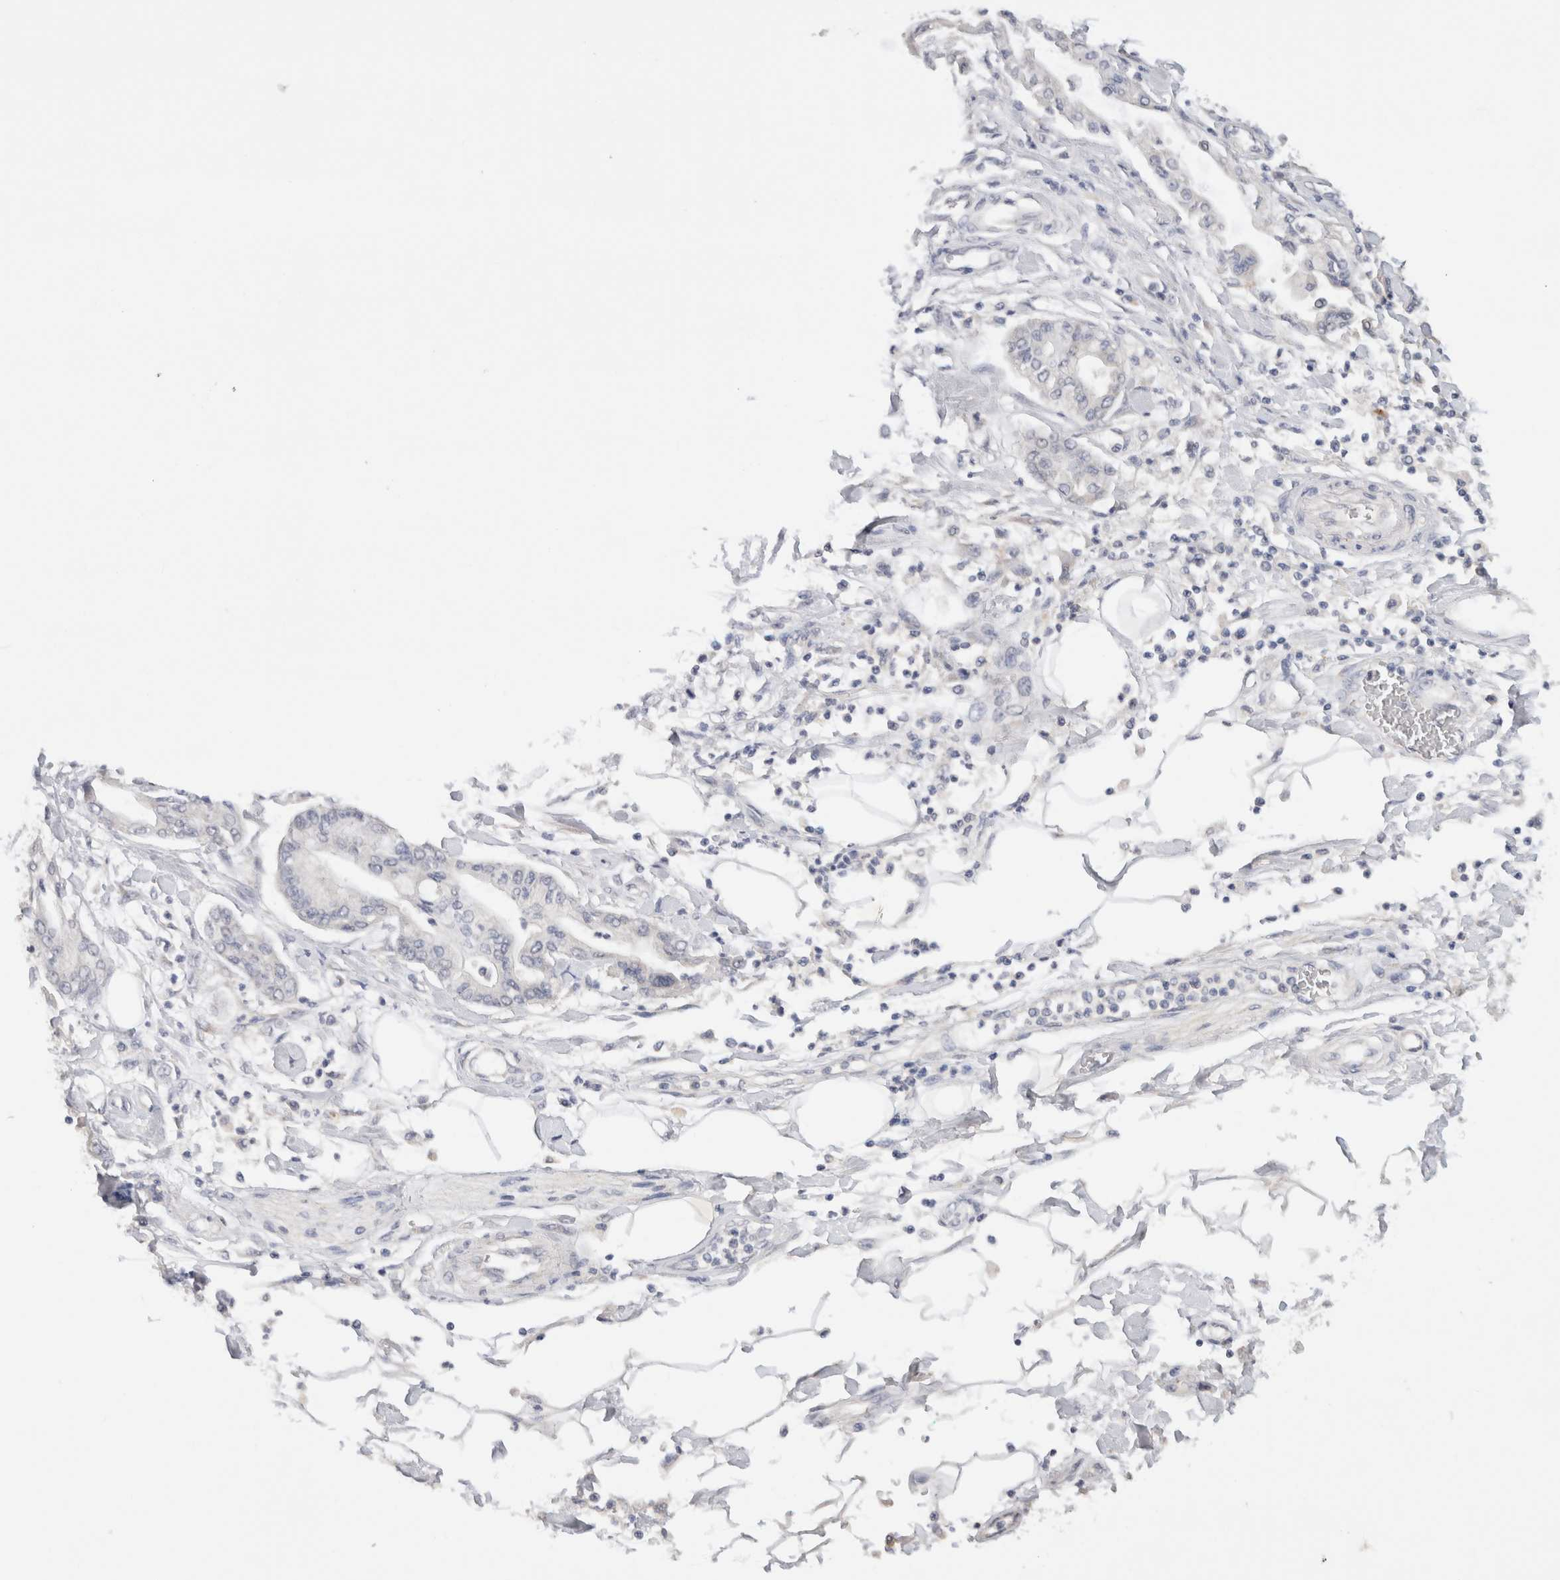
{"staining": {"intensity": "negative", "quantity": "none", "location": "none"}, "tissue": "pancreatic cancer", "cell_type": "Tumor cells", "image_type": "cancer", "snomed": [{"axis": "morphology", "description": "Adenocarcinoma, NOS"}, {"axis": "morphology", "description": "Adenocarcinoma, metastatic, NOS"}, {"axis": "topography", "description": "Lymph node"}, {"axis": "topography", "description": "Pancreas"}, {"axis": "topography", "description": "Duodenum"}], "caption": "IHC photomicrograph of neoplastic tissue: pancreatic cancer stained with DAB exhibits no significant protein positivity in tumor cells. The staining is performed using DAB brown chromogen with nuclei counter-stained in using hematoxylin.", "gene": "CHRM4", "patient": {"sex": "female", "age": 64}}